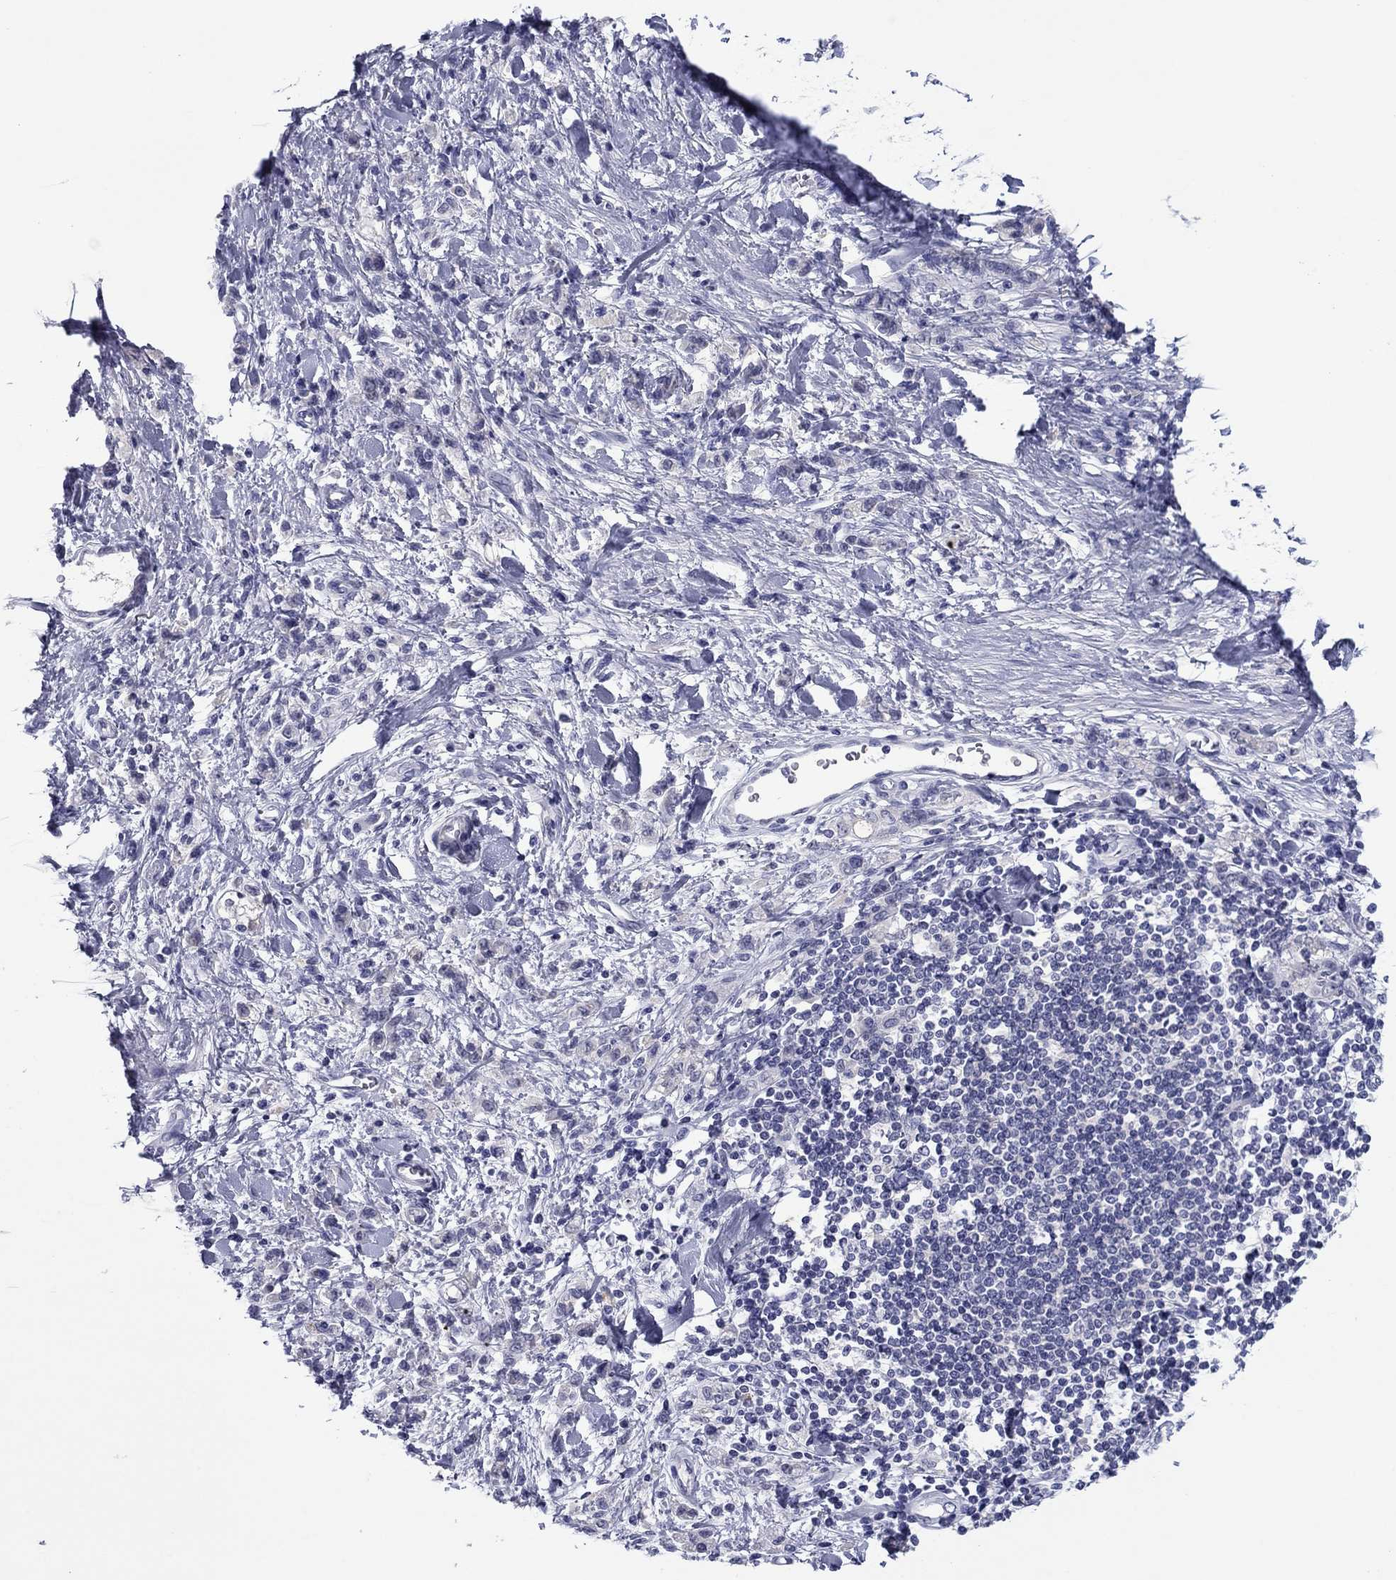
{"staining": {"intensity": "negative", "quantity": "none", "location": "none"}, "tissue": "stomach cancer", "cell_type": "Tumor cells", "image_type": "cancer", "snomed": [{"axis": "morphology", "description": "Adenocarcinoma, NOS"}, {"axis": "topography", "description": "Stomach"}], "caption": "A high-resolution micrograph shows immunohistochemistry (IHC) staining of stomach cancer, which exhibits no significant expression in tumor cells.", "gene": "TCFL5", "patient": {"sex": "male", "age": 77}}